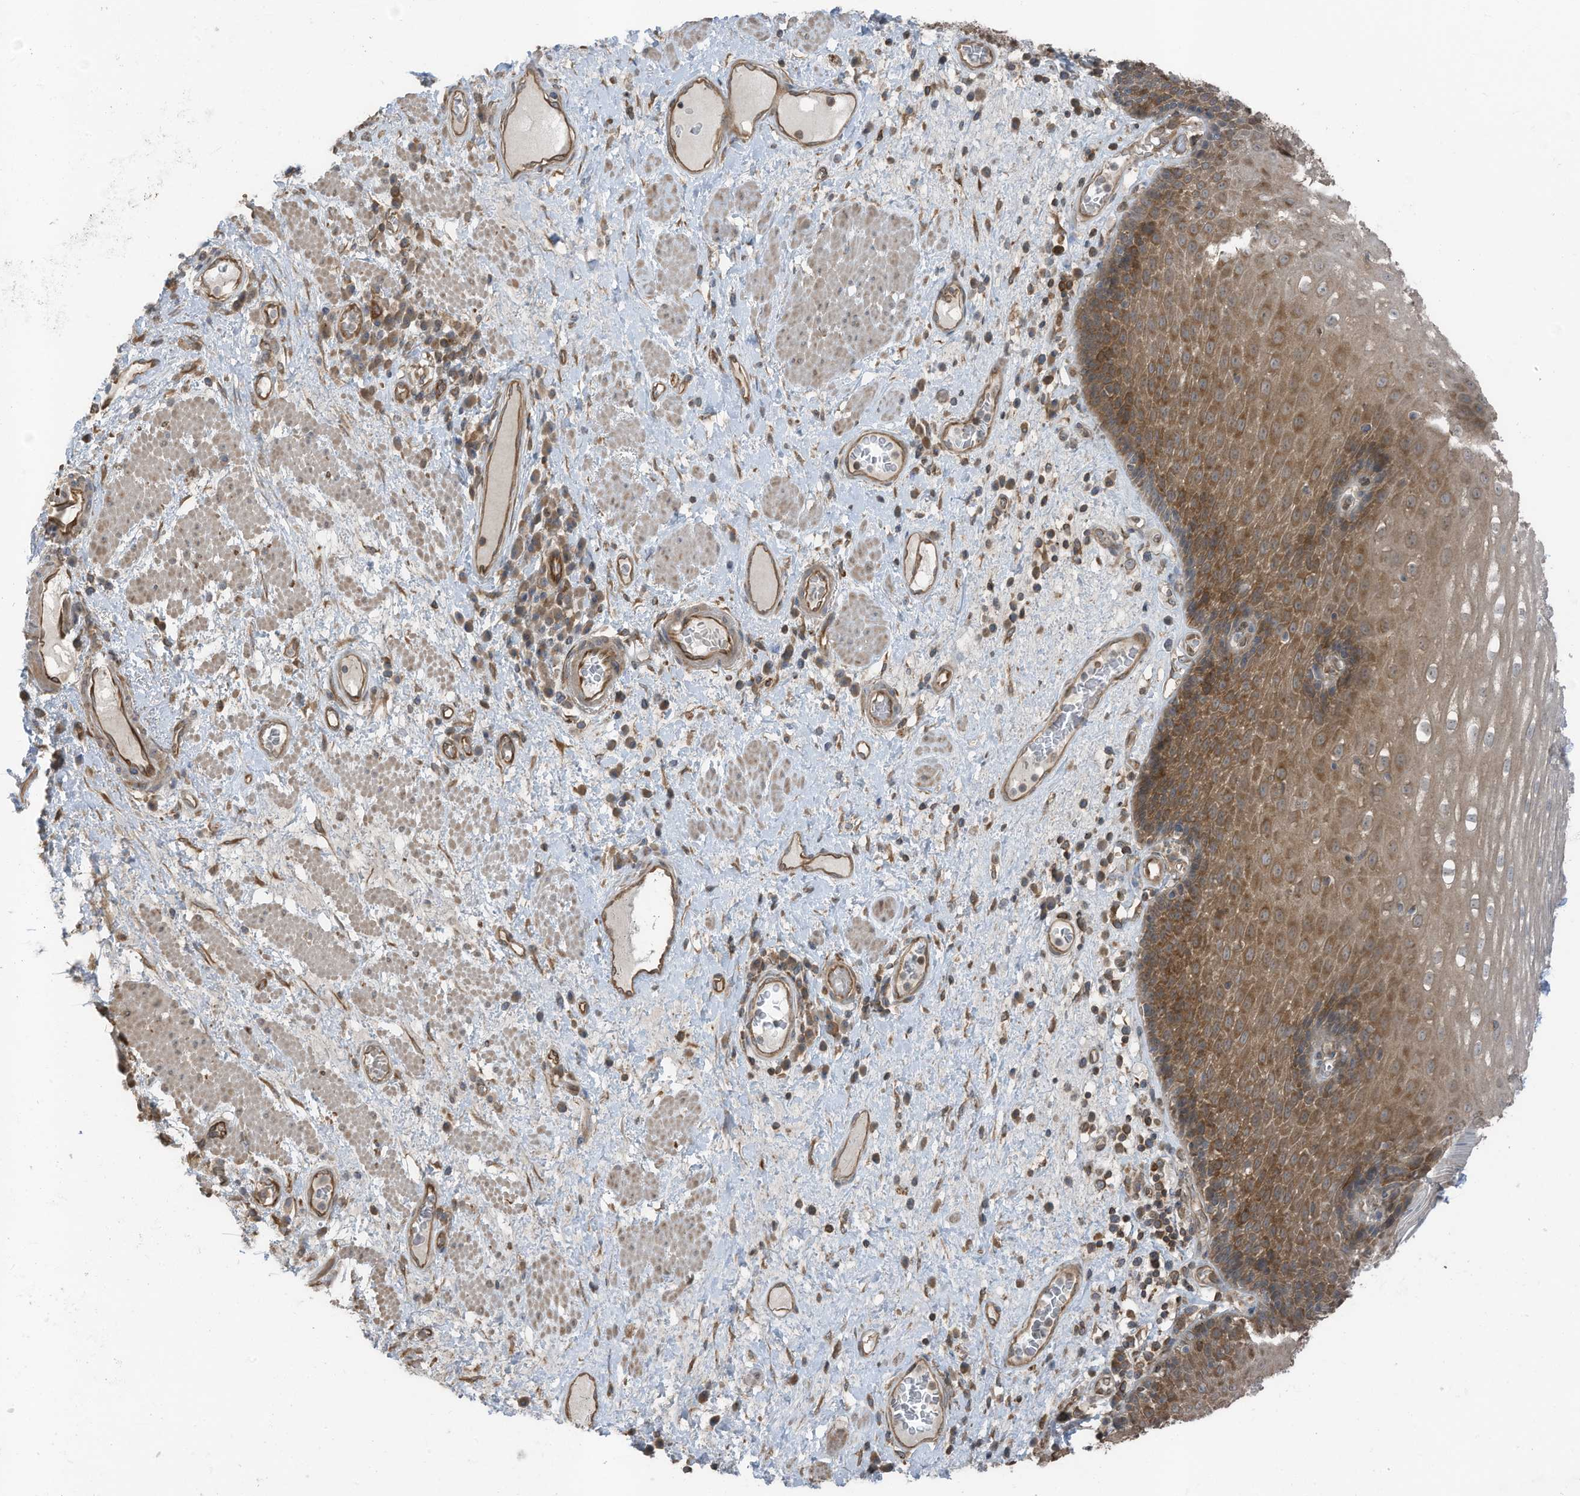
{"staining": {"intensity": "strong", "quantity": "25%-75%", "location": "cytoplasmic/membranous"}, "tissue": "esophagus", "cell_type": "Squamous epithelial cells", "image_type": "normal", "snomed": [{"axis": "morphology", "description": "Normal tissue, NOS"}, {"axis": "morphology", "description": "Adenocarcinoma, NOS"}, {"axis": "topography", "description": "Esophagus"}], "caption": "Immunohistochemical staining of unremarkable esophagus exhibits 25%-75% levels of strong cytoplasmic/membranous protein positivity in about 25%-75% of squamous epithelial cells.", "gene": "TXNDC9", "patient": {"sex": "male", "age": 62}}